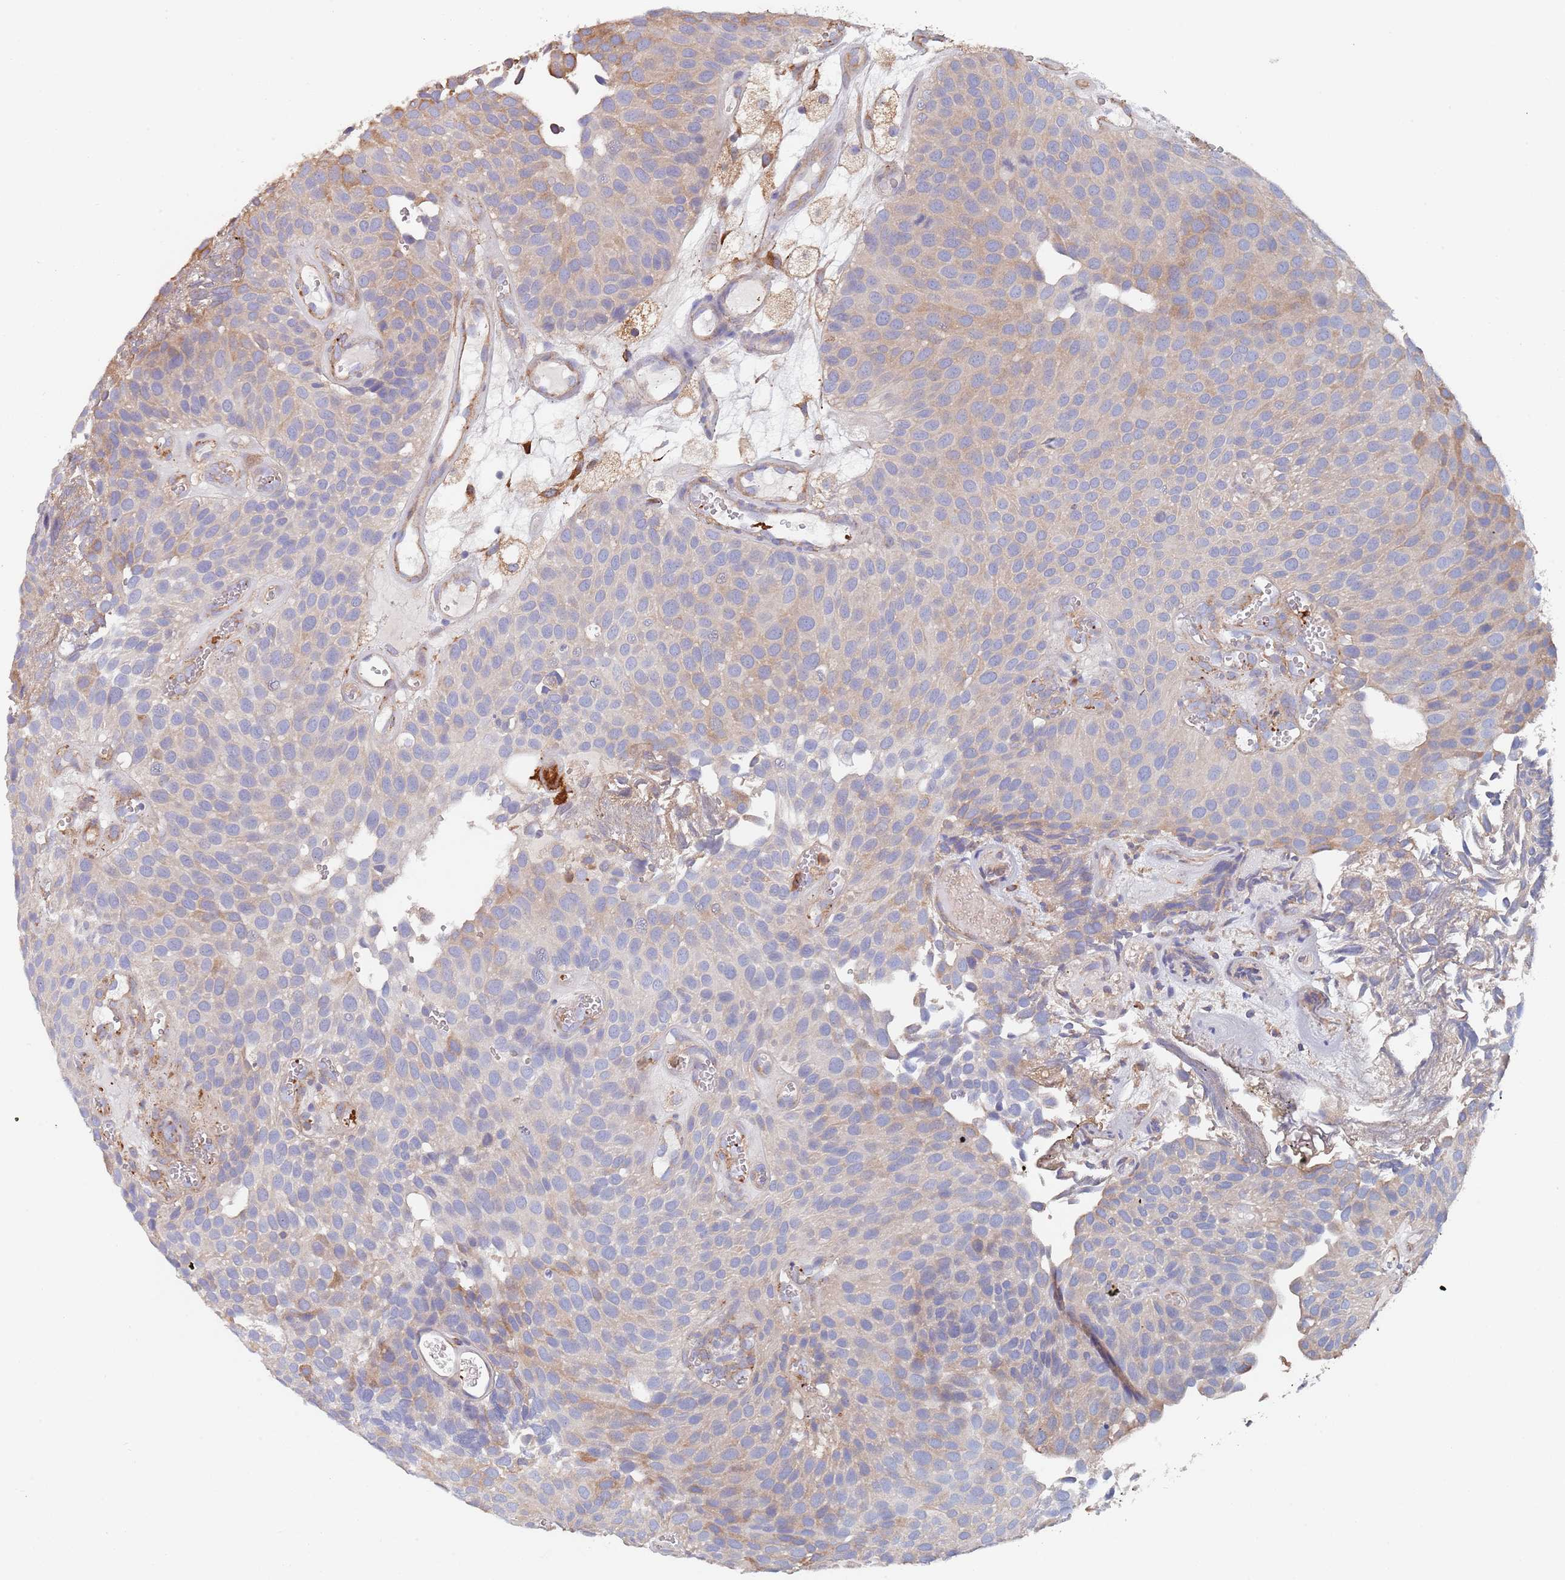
{"staining": {"intensity": "weak", "quantity": "<25%", "location": "cytoplasmic/membranous"}, "tissue": "urothelial cancer", "cell_type": "Tumor cells", "image_type": "cancer", "snomed": [{"axis": "morphology", "description": "Urothelial carcinoma, Low grade"}, {"axis": "topography", "description": "Urinary bladder"}], "caption": "IHC image of neoplastic tissue: urothelial carcinoma (low-grade) stained with DAB displays no significant protein positivity in tumor cells.", "gene": "DCUN1D3", "patient": {"sex": "male", "age": 89}}